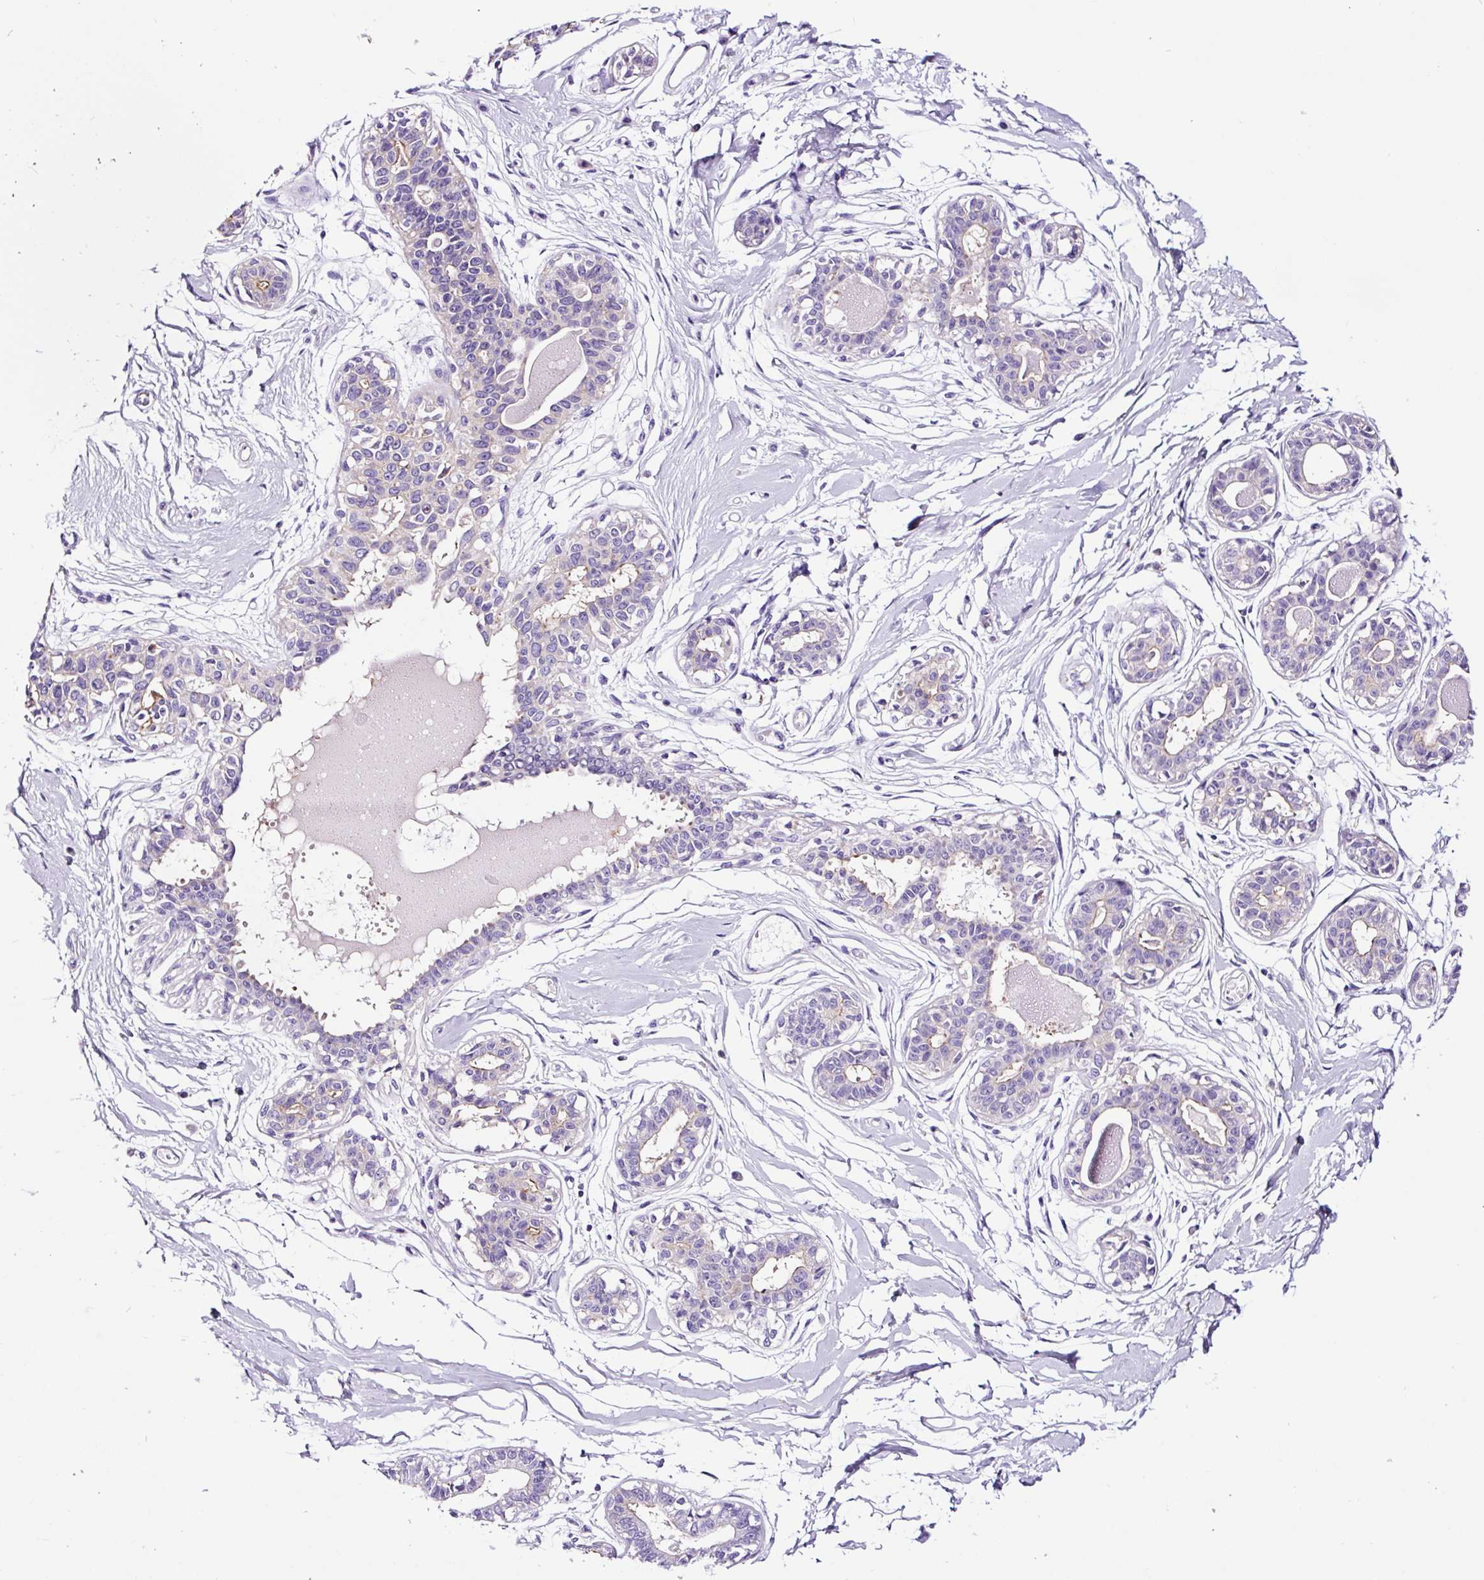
{"staining": {"intensity": "negative", "quantity": "none", "location": "none"}, "tissue": "breast", "cell_type": "Adipocytes", "image_type": "normal", "snomed": [{"axis": "morphology", "description": "Normal tissue, NOS"}, {"axis": "topography", "description": "Breast"}], "caption": "Breast was stained to show a protein in brown. There is no significant staining in adipocytes. (Stains: DAB immunohistochemistry (IHC) with hematoxylin counter stain, Microscopy: brightfield microscopy at high magnification).", "gene": "FBXL7", "patient": {"sex": "female", "age": 45}}